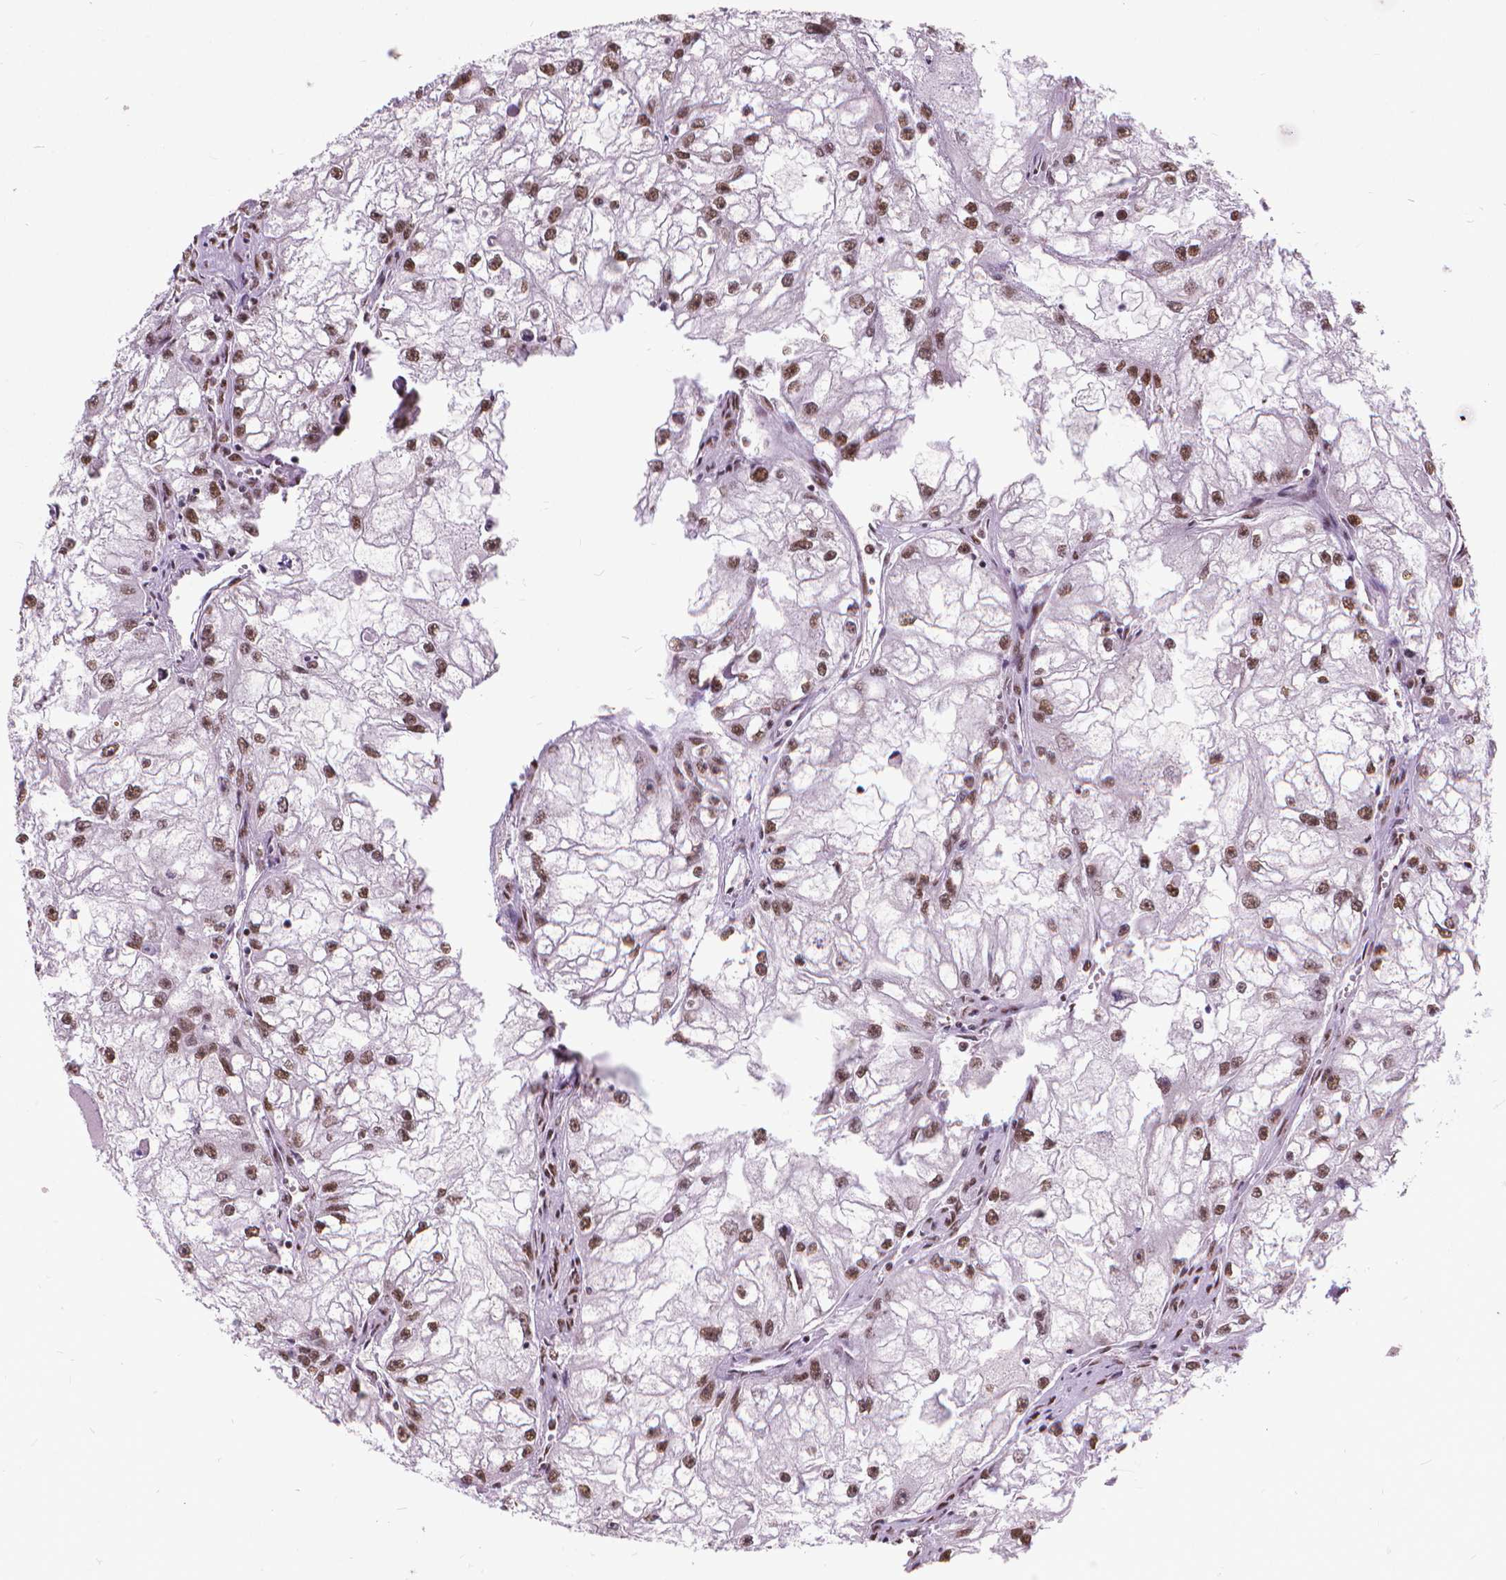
{"staining": {"intensity": "strong", "quantity": ">75%", "location": "nuclear"}, "tissue": "renal cancer", "cell_type": "Tumor cells", "image_type": "cancer", "snomed": [{"axis": "morphology", "description": "Adenocarcinoma, NOS"}, {"axis": "topography", "description": "Kidney"}], "caption": "A brown stain labels strong nuclear staining of a protein in renal cancer (adenocarcinoma) tumor cells.", "gene": "AKAP8", "patient": {"sex": "male", "age": 59}}